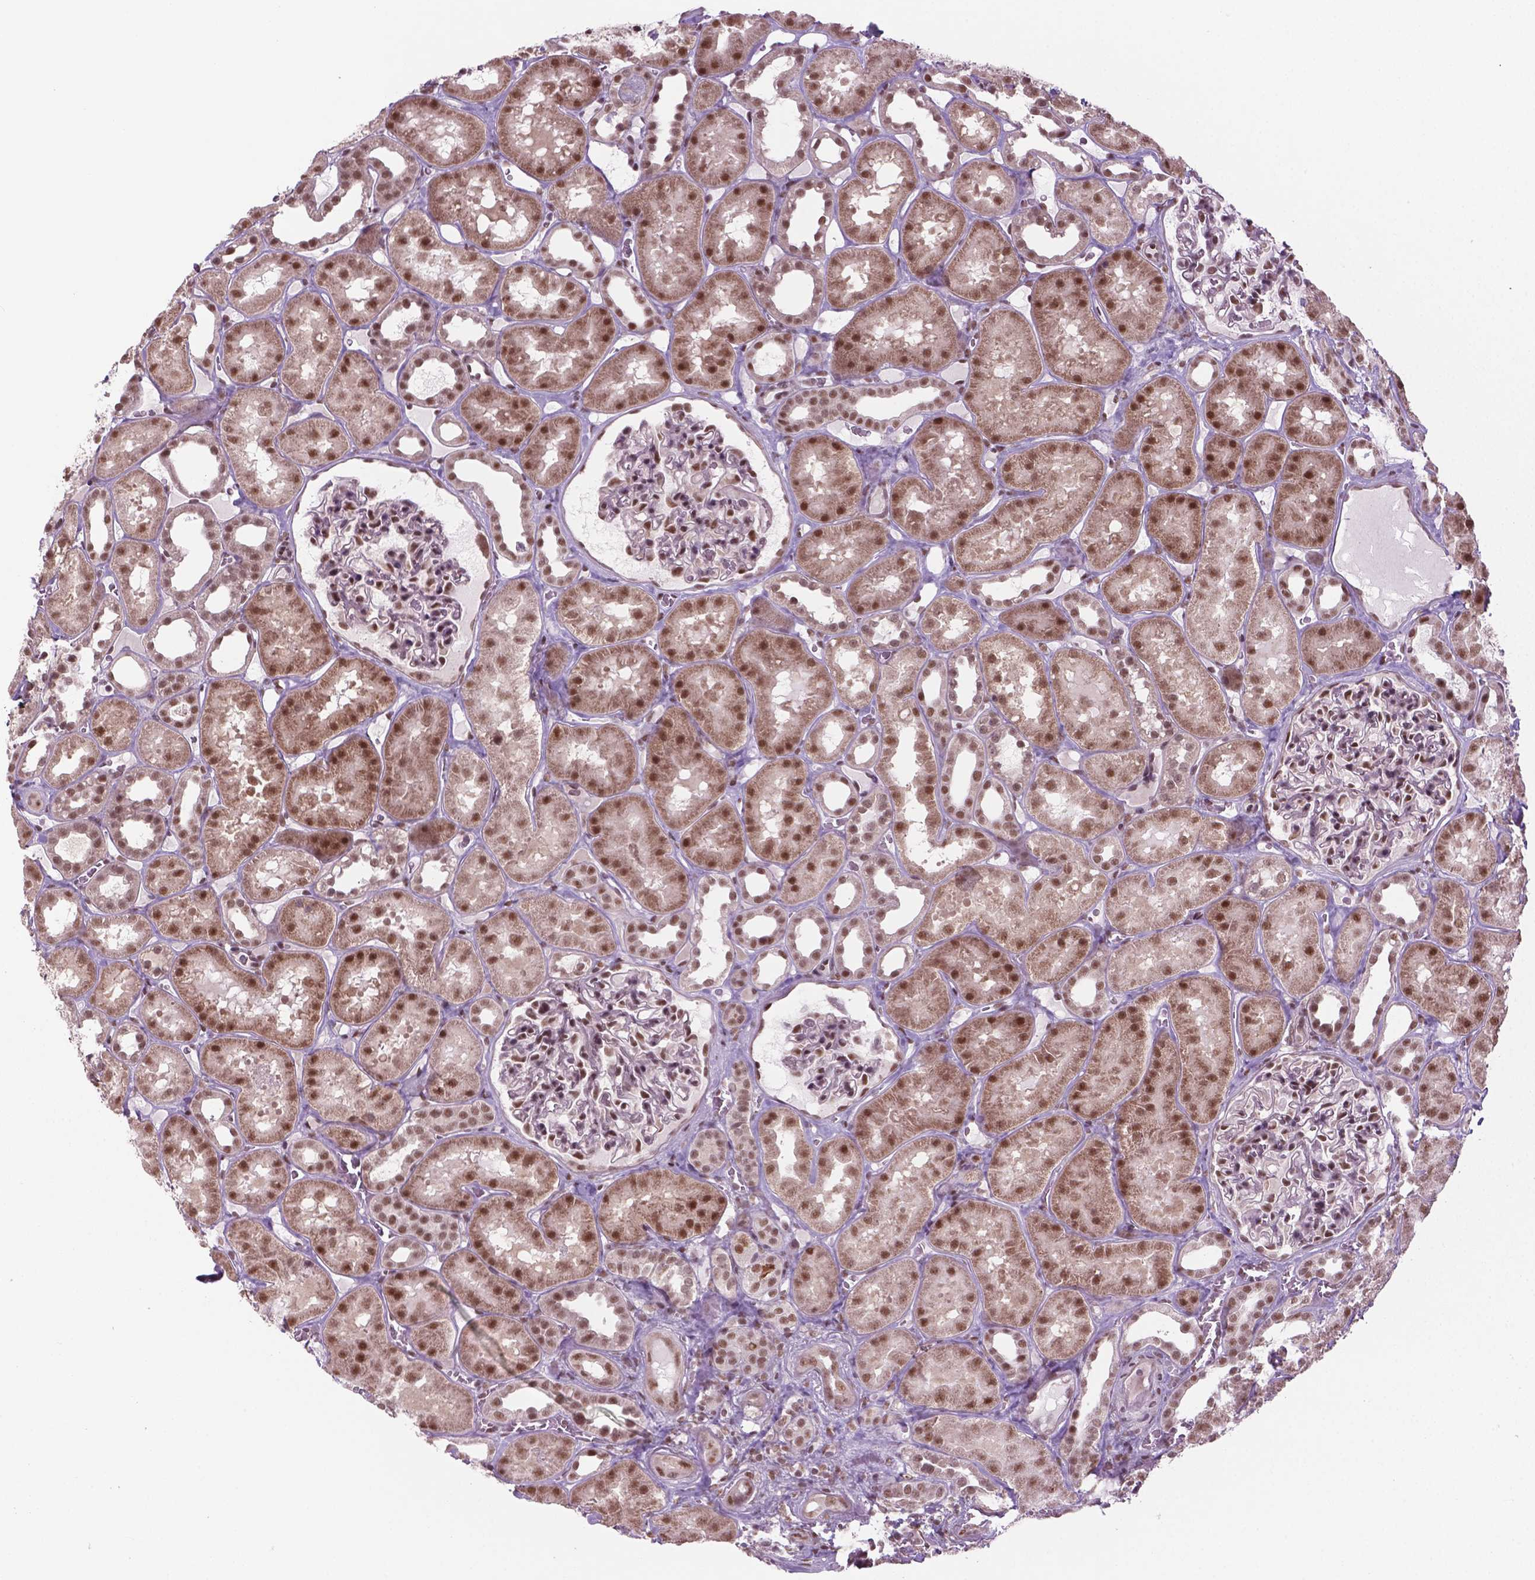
{"staining": {"intensity": "moderate", "quantity": "25%-75%", "location": "nuclear"}, "tissue": "kidney", "cell_type": "Cells in glomeruli", "image_type": "normal", "snomed": [{"axis": "morphology", "description": "Normal tissue, NOS"}, {"axis": "topography", "description": "Kidney"}], "caption": "IHC (DAB) staining of unremarkable kidney shows moderate nuclear protein positivity in about 25%-75% of cells in glomeruli.", "gene": "PHAX", "patient": {"sex": "female", "age": 41}}